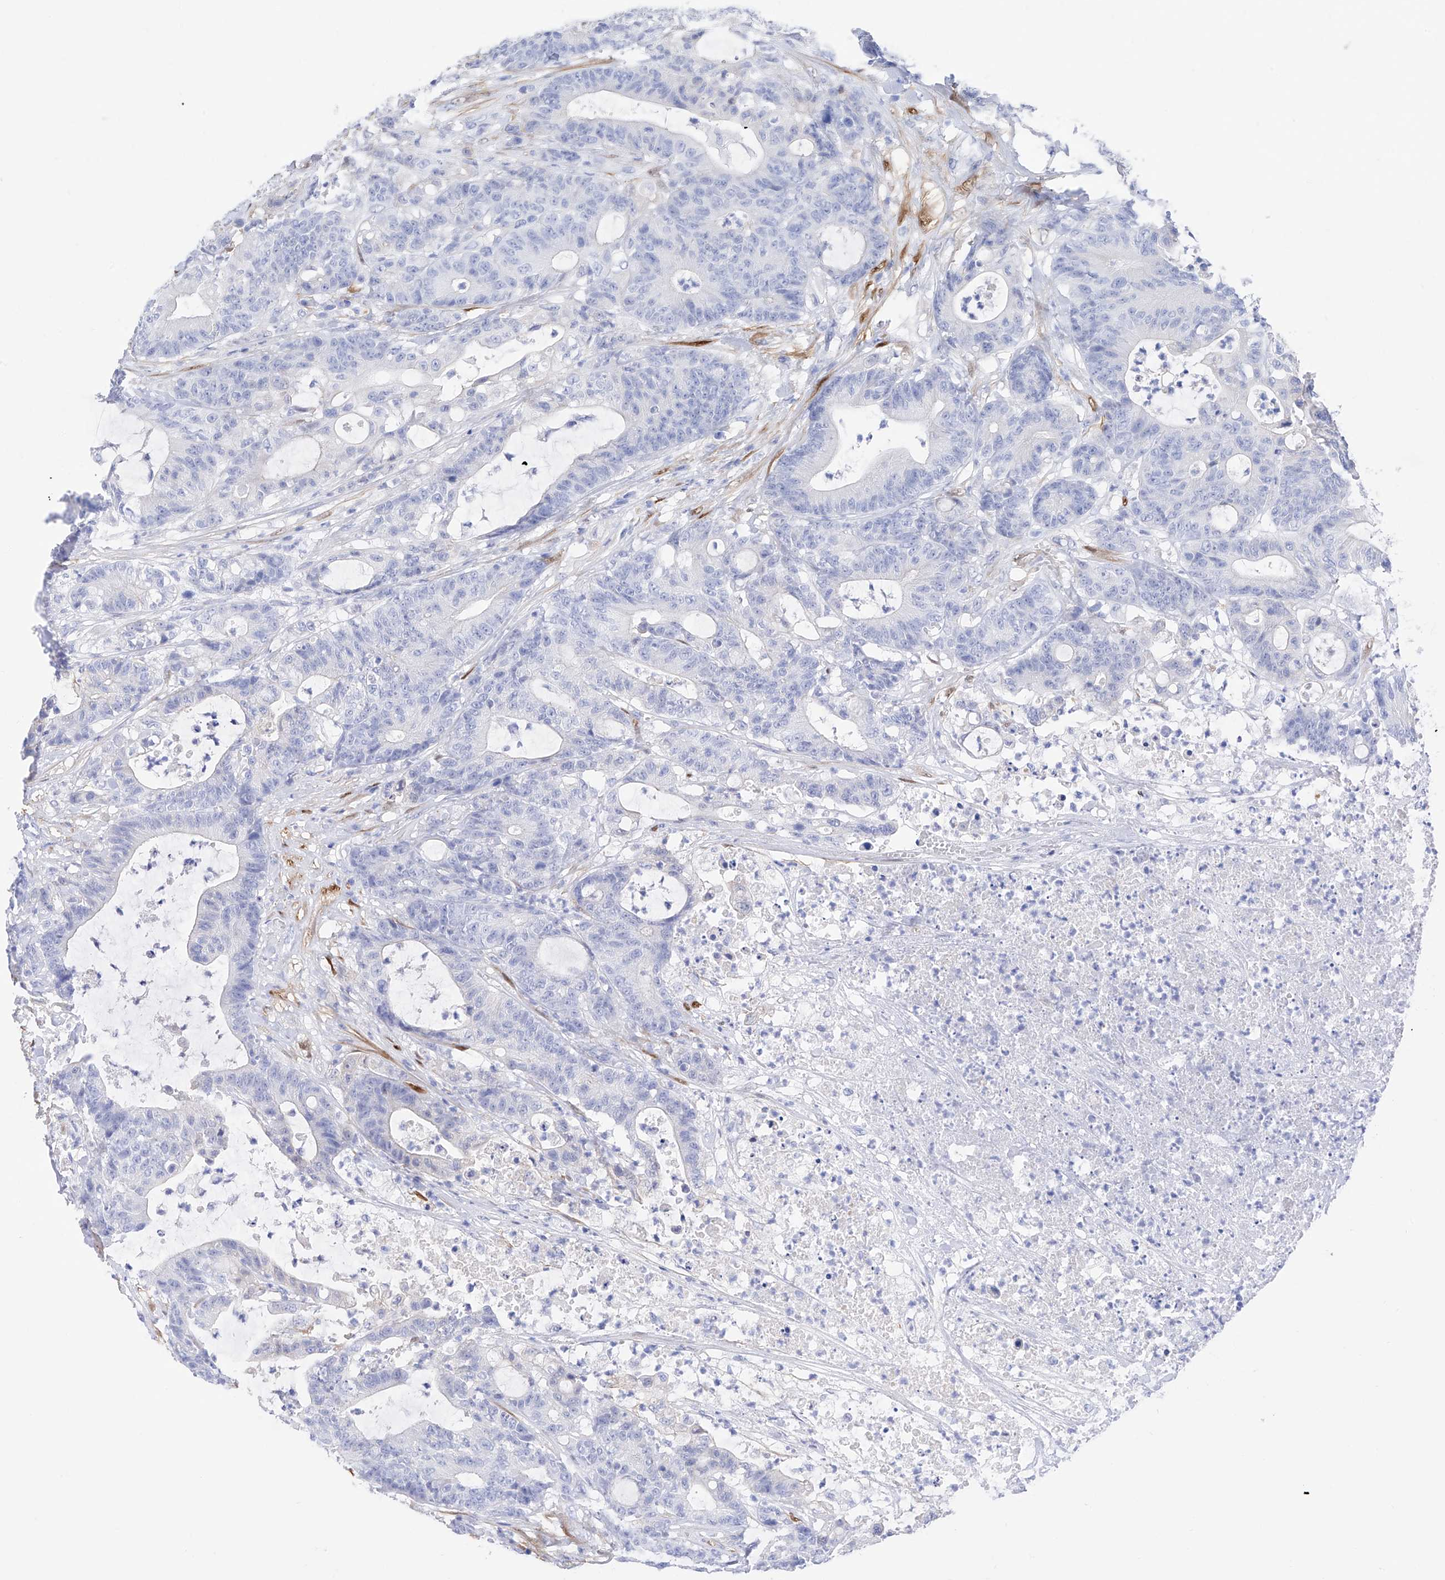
{"staining": {"intensity": "negative", "quantity": "none", "location": "none"}, "tissue": "colorectal cancer", "cell_type": "Tumor cells", "image_type": "cancer", "snomed": [{"axis": "morphology", "description": "Adenocarcinoma, NOS"}, {"axis": "topography", "description": "Colon"}], "caption": "Tumor cells are negative for brown protein staining in colorectal cancer.", "gene": "TRPC7", "patient": {"sex": "female", "age": 84}}